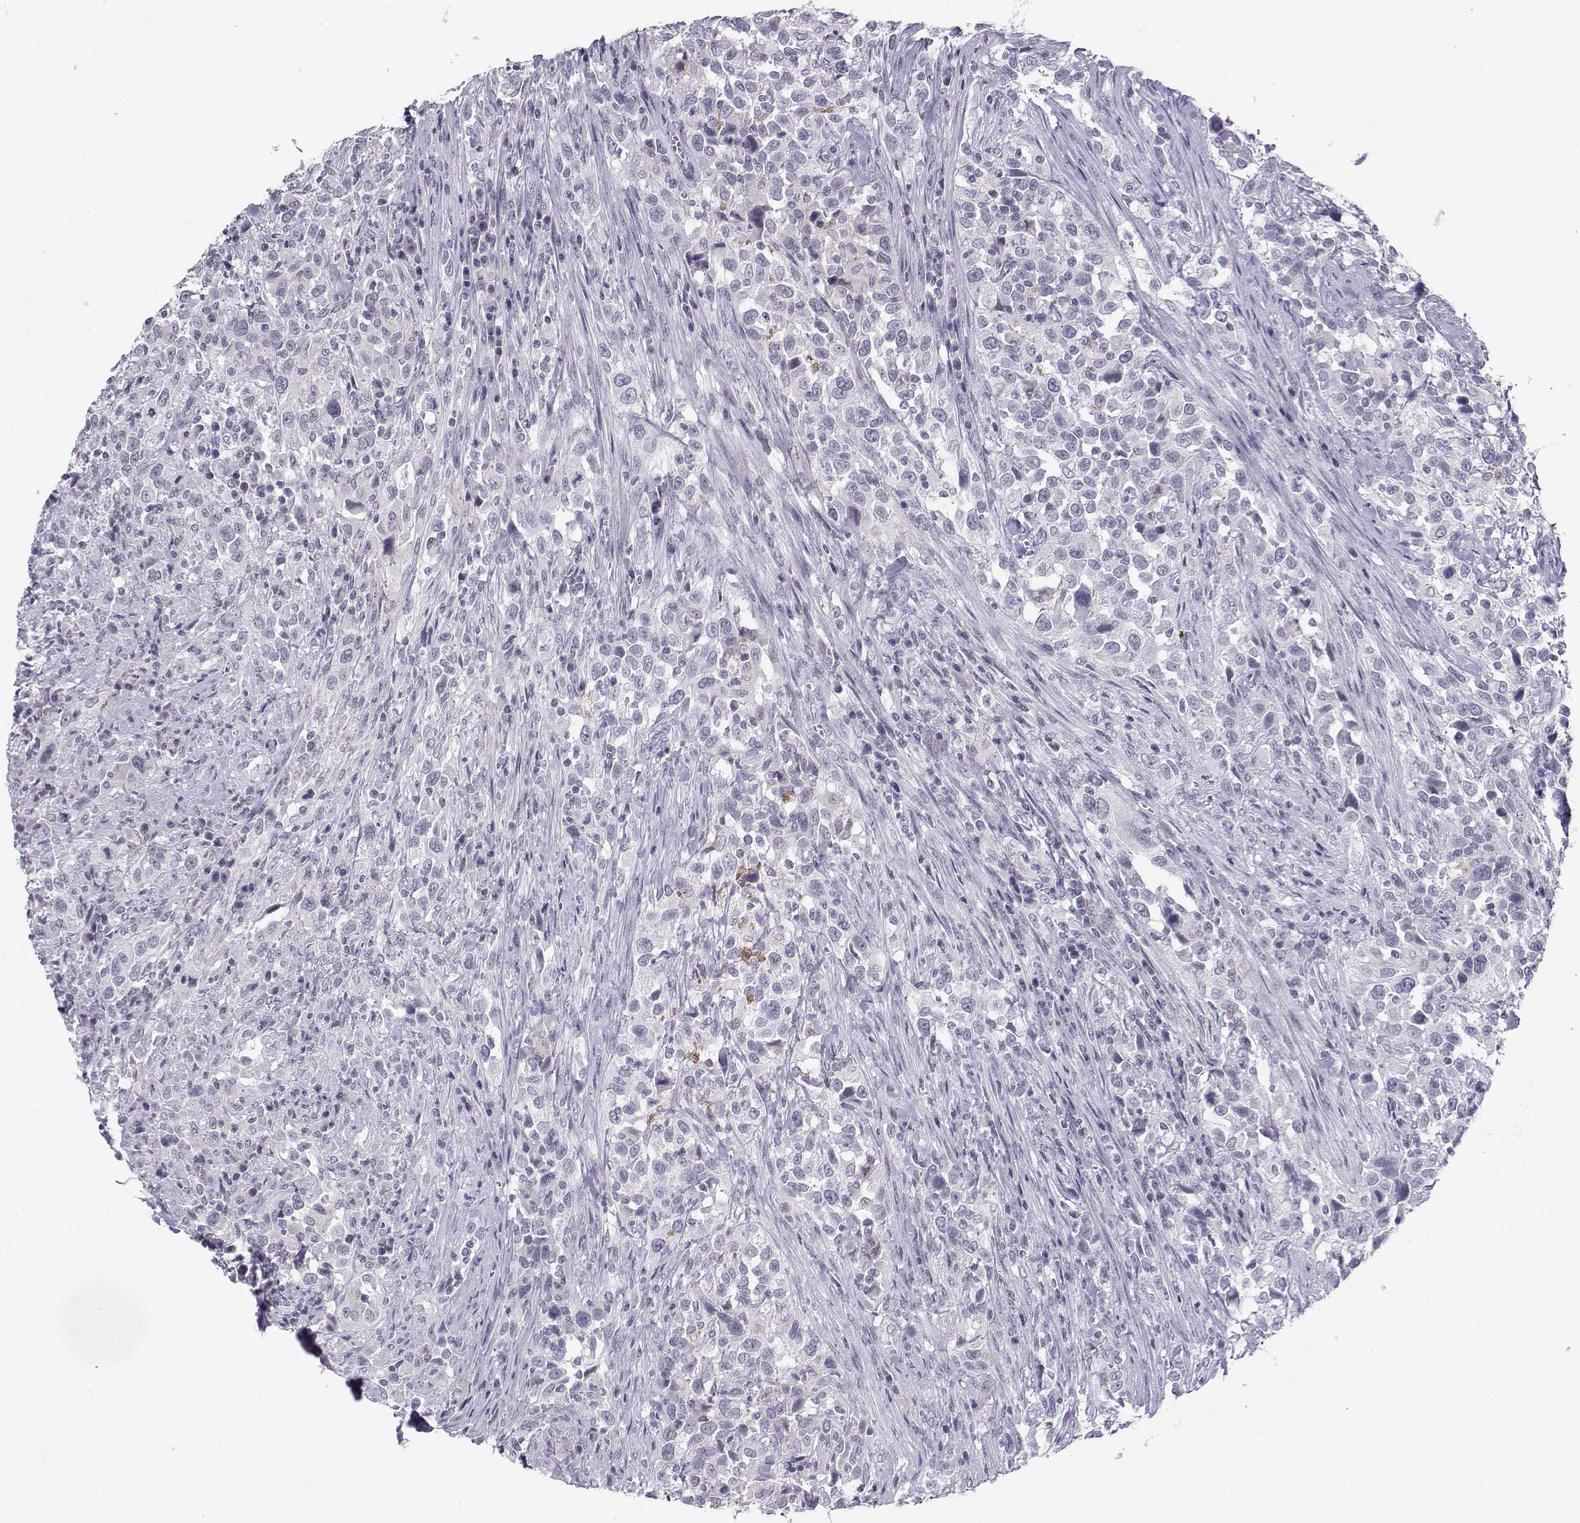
{"staining": {"intensity": "negative", "quantity": "none", "location": "none"}, "tissue": "urothelial cancer", "cell_type": "Tumor cells", "image_type": "cancer", "snomed": [{"axis": "morphology", "description": "Urothelial carcinoma, NOS"}, {"axis": "morphology", "description": "Urothelial carcinoma, High grade"}, {"axis": "topography", "description": "Urinary bladder"}], "caption": "Tumor cells are negative for protein expression in human urothelial cancer. The staining is performed using DAB brown chromogen with nuclei counter-stained in using hematoxylin.", "gene": "LHX1", "patient": {"sex": "female", "age": 64}}